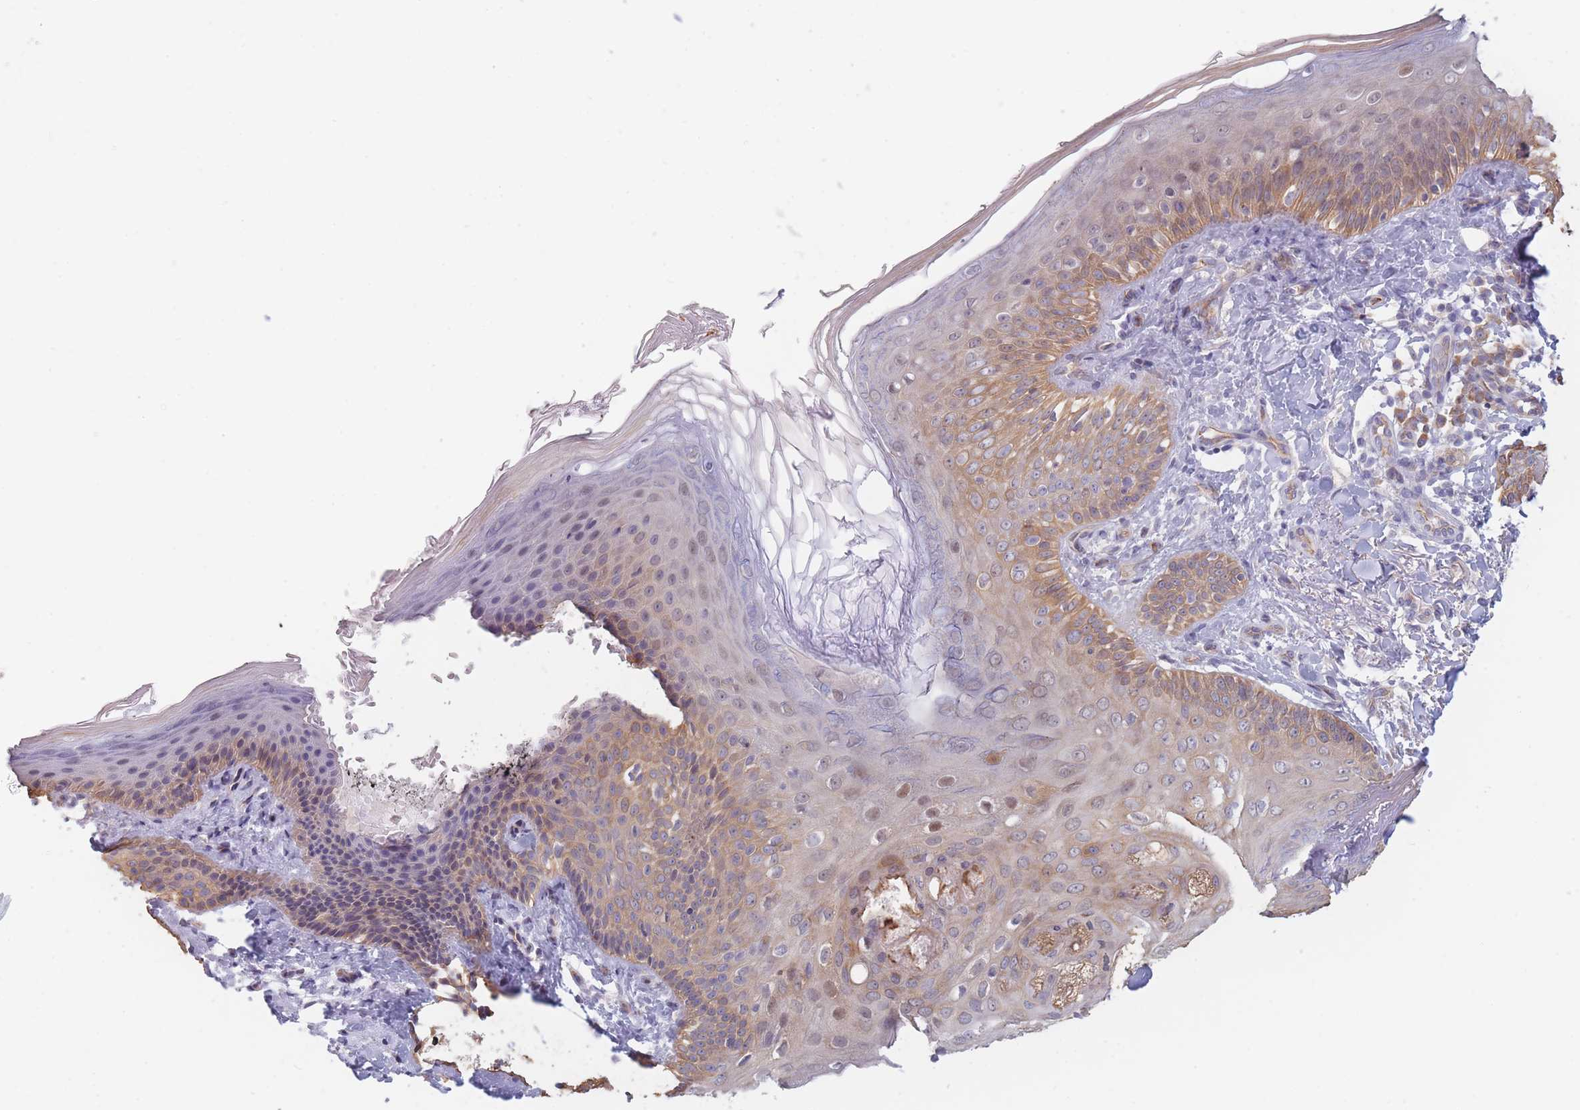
{"staining": {"intensity": "weak", "quantity": "25%-75%", "location": "cytoplasmic/membranous"}, "tissue": "skin", "cell_type": "Fibroblasts", "image_type": "normal", "snomed": [{"axis": "morphology", "description": "Normal tissue, NOS"}, {"axis": "topography", "description": "Skin"}], "caption": "Weak cytoplasmic/membranous positivity for a protein is identified in about 25%-75% of fibroblasts of normal skin using IHC.", "gene": "FAM227B", "patient": {"sex": "male", "age": 57}}